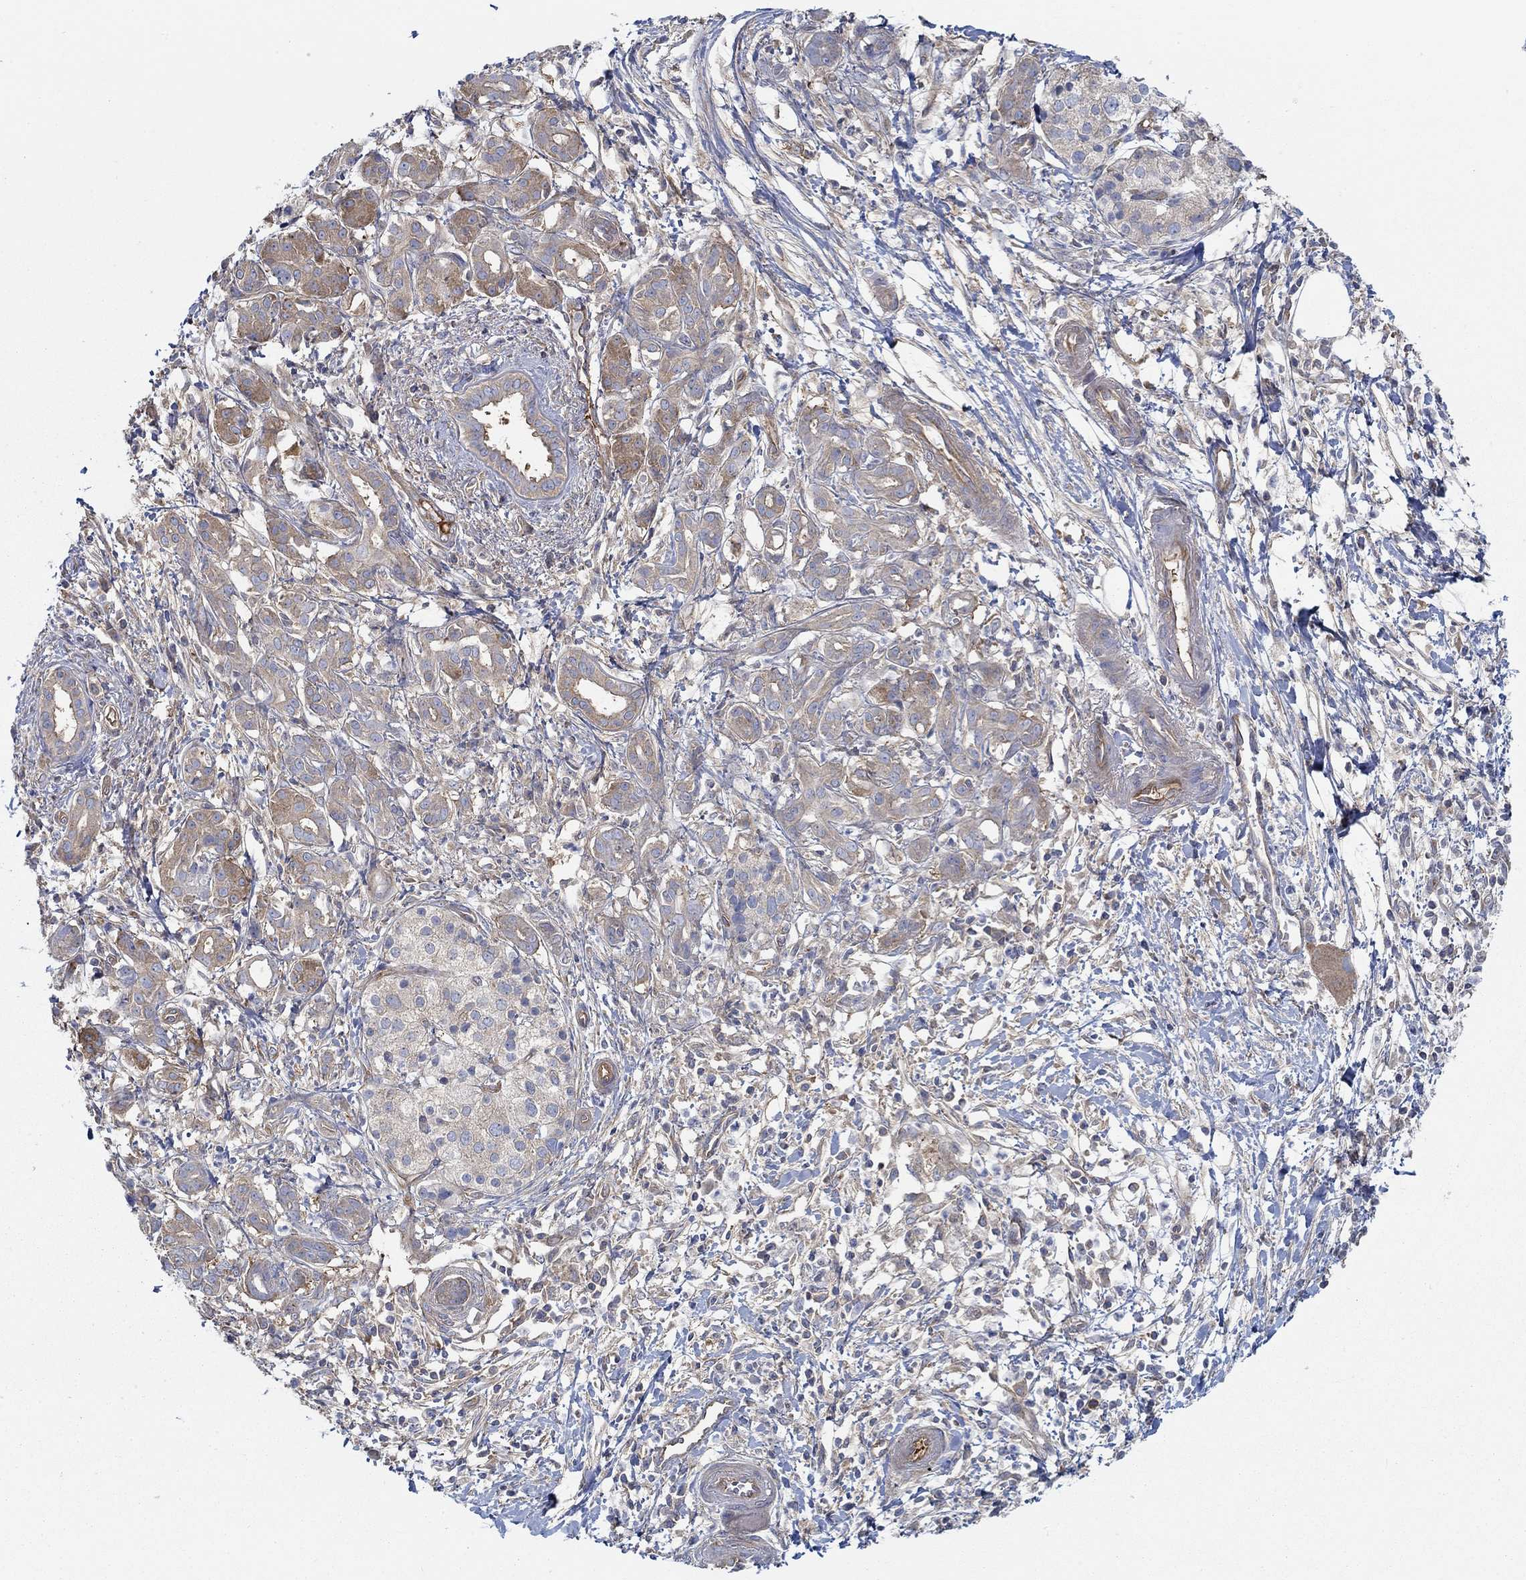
{"staining": {"intensity": "moderate", "quantity": ">75%", "location": "cytoplasmic/membranous"}, "tissue": "pancreatic cancer", "cell_type": "Tumor cells", "image_type": "cancer", "snomed": [{"axis": "morphology", "description": "Adenocarcinoma, NOS"}, {"axis": "topography", "description": "Pancreas"}], "caption": "An immunohistochemistry (IHC) histopathology image of tumor tissue is shown. Protein staining in brown shows moderate cytoplasmic/membranous positivity in pancreatic adenocarcinoma within tumor cells.", "gene": "SPAG9", "patient": {"sex": "male", "age": 72}}